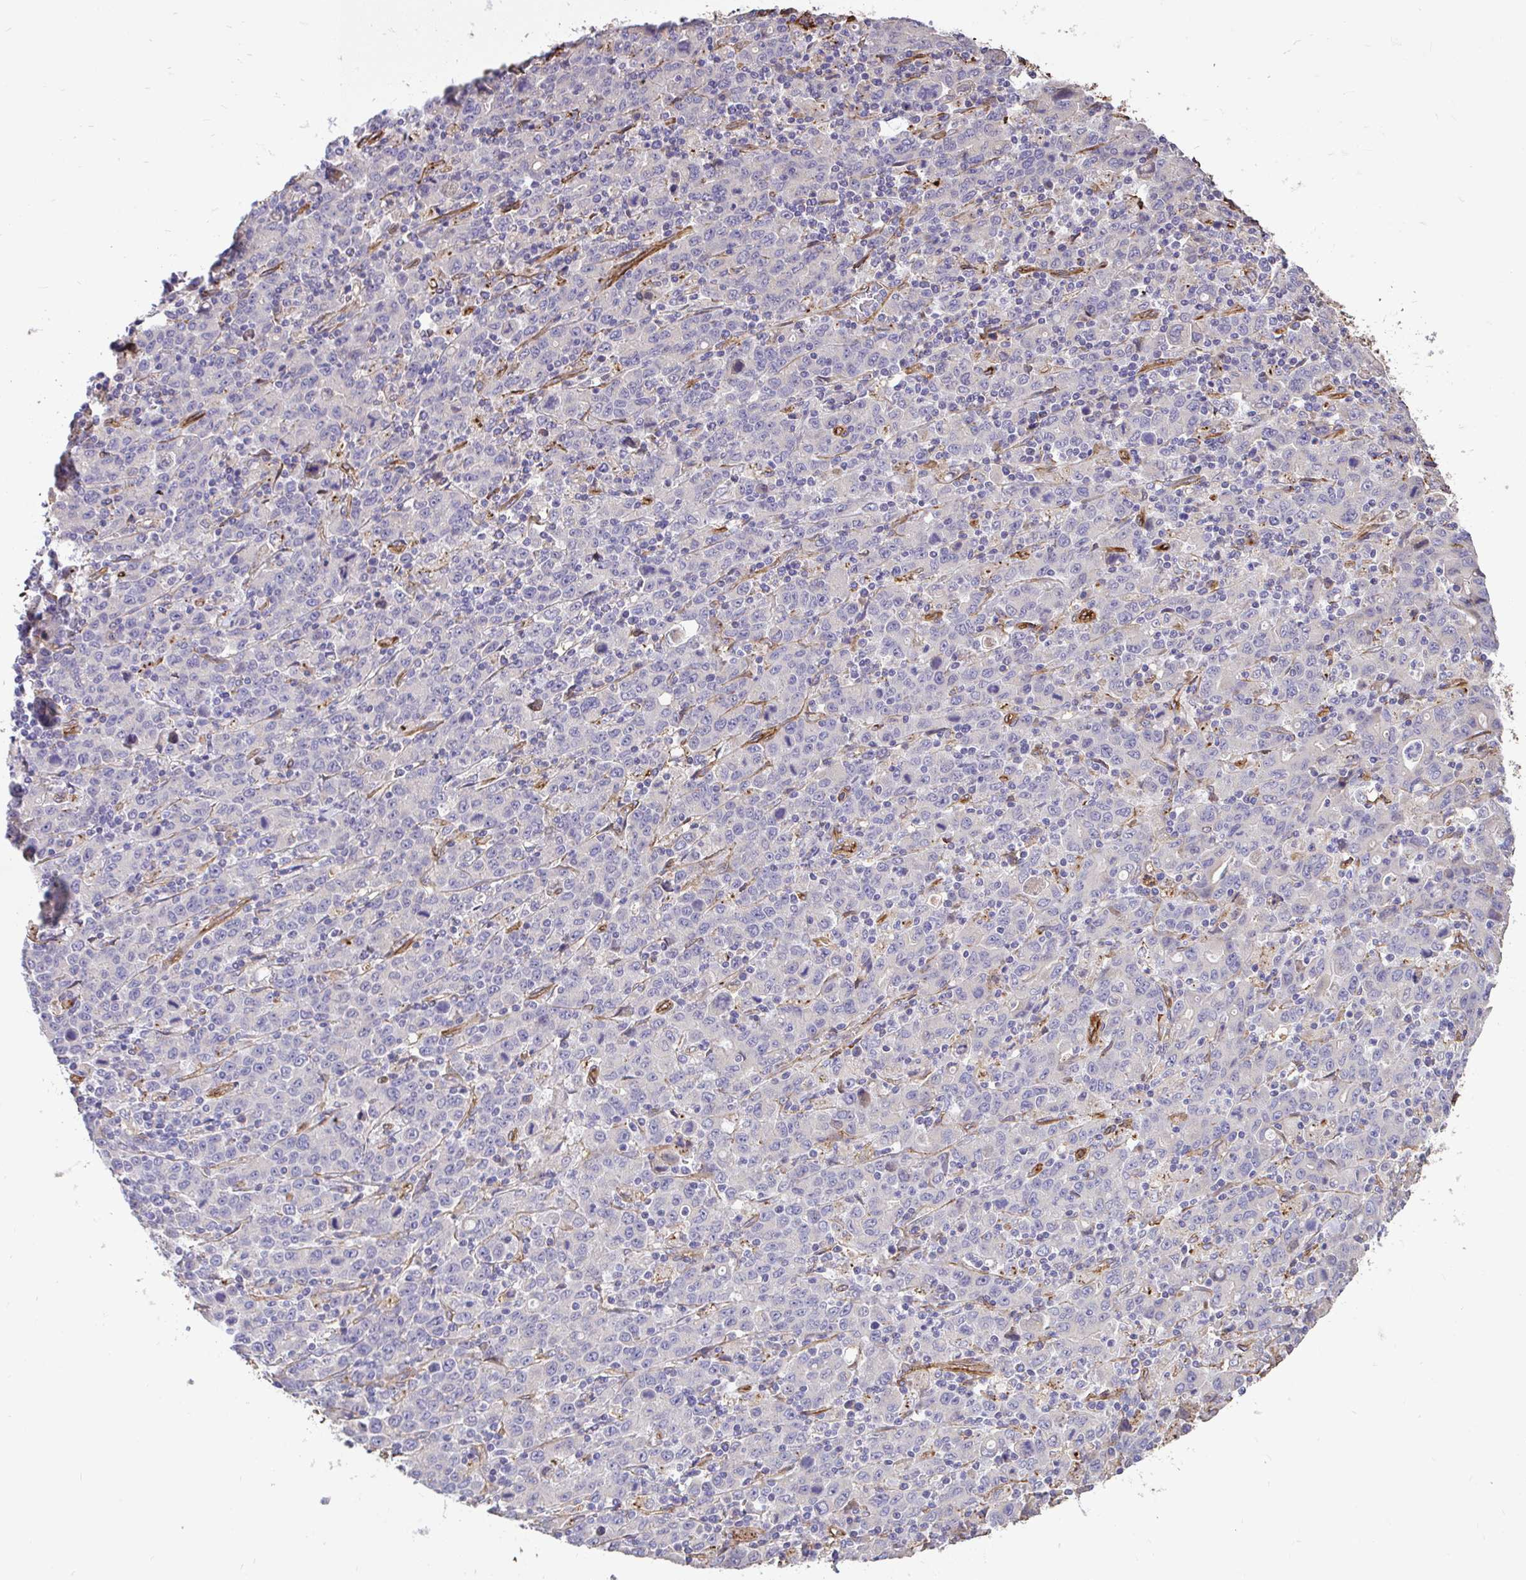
{"staining": {"intensity": "negative", "quantity": "none", "location": "none"}, "tissue": "stomach cancer", "cell_type": "Tumor cells", "image_type": "cancer", "snomed": [{"axis": "morphology", "description": "Adenocarcinoma, NOS"}, {"axis": "topography", "description": "Stomach, upper"}], "caption": "DAB (3,3'-diaminobenzidine) immunohistochemical staining of human stomach cancer (adenocarcinoma) shows no significant positivity in tumor cells.", "gene": "PTPRK", "patient": {"sex": "male", "age": 69}}